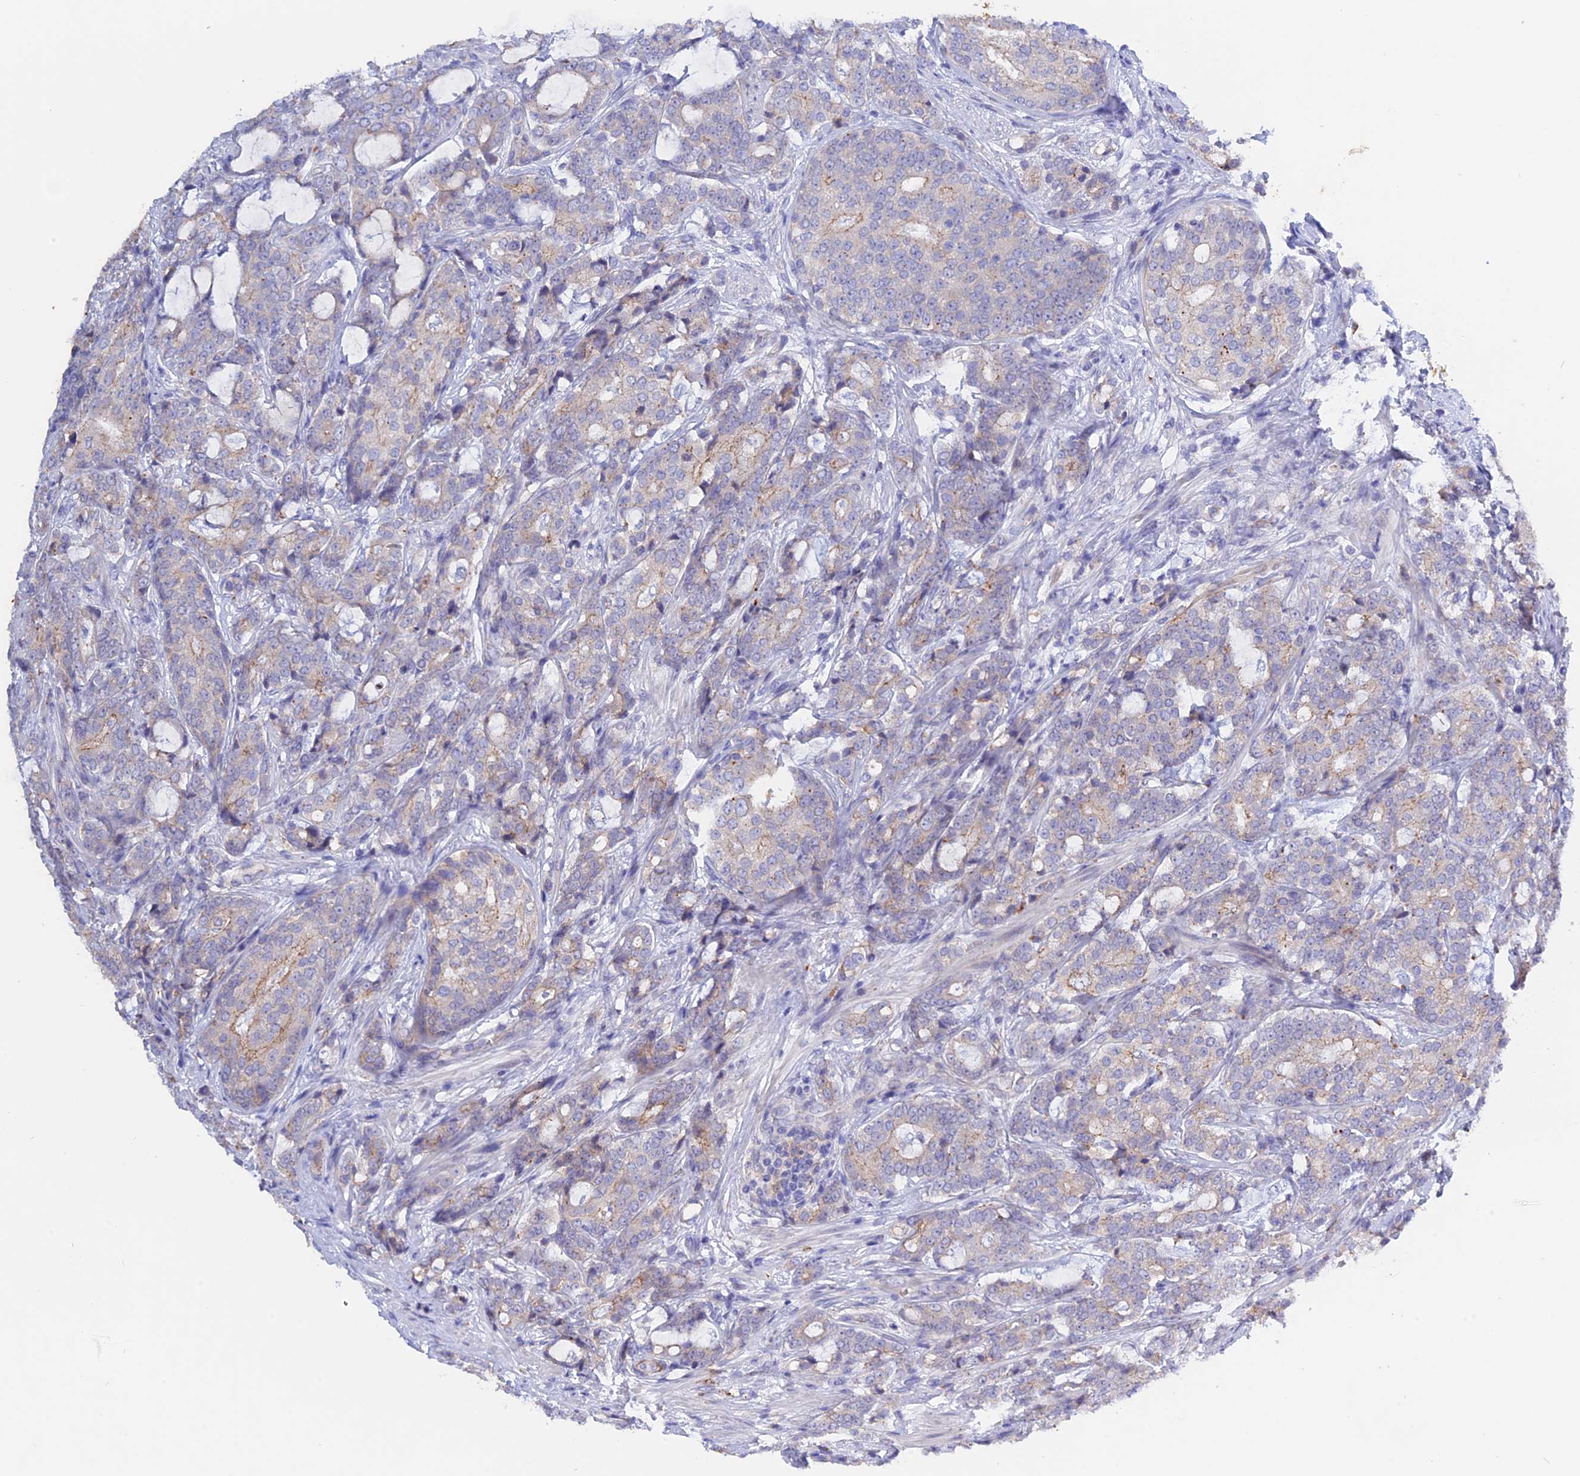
{"staining": {"intensity": "moderate", "quantity": "<25%", "location": "cytoplasmic/membranous"}, "tissue": "prostate cancer", "cell_type": "Tumor cells", "image_type": "cancer", "snomed": [{"axis": "morphology", "description": "Adenocarcinoma, High grade"}, {"axis": "topography", "description": "Prostate"}], "caption": "Immunohistochemistry image of neoplastic tissue: adenocarcinoma (high-grade) (prostate) stained using IHC reveals low levels of moderate protein expression localized specifically in the cytoplasmic/membranous of tumor cells, appearing as a cytoplasmic/membranous brown color.", "gene": "GK5", "patient": {"sex": "male", "age": 67}}